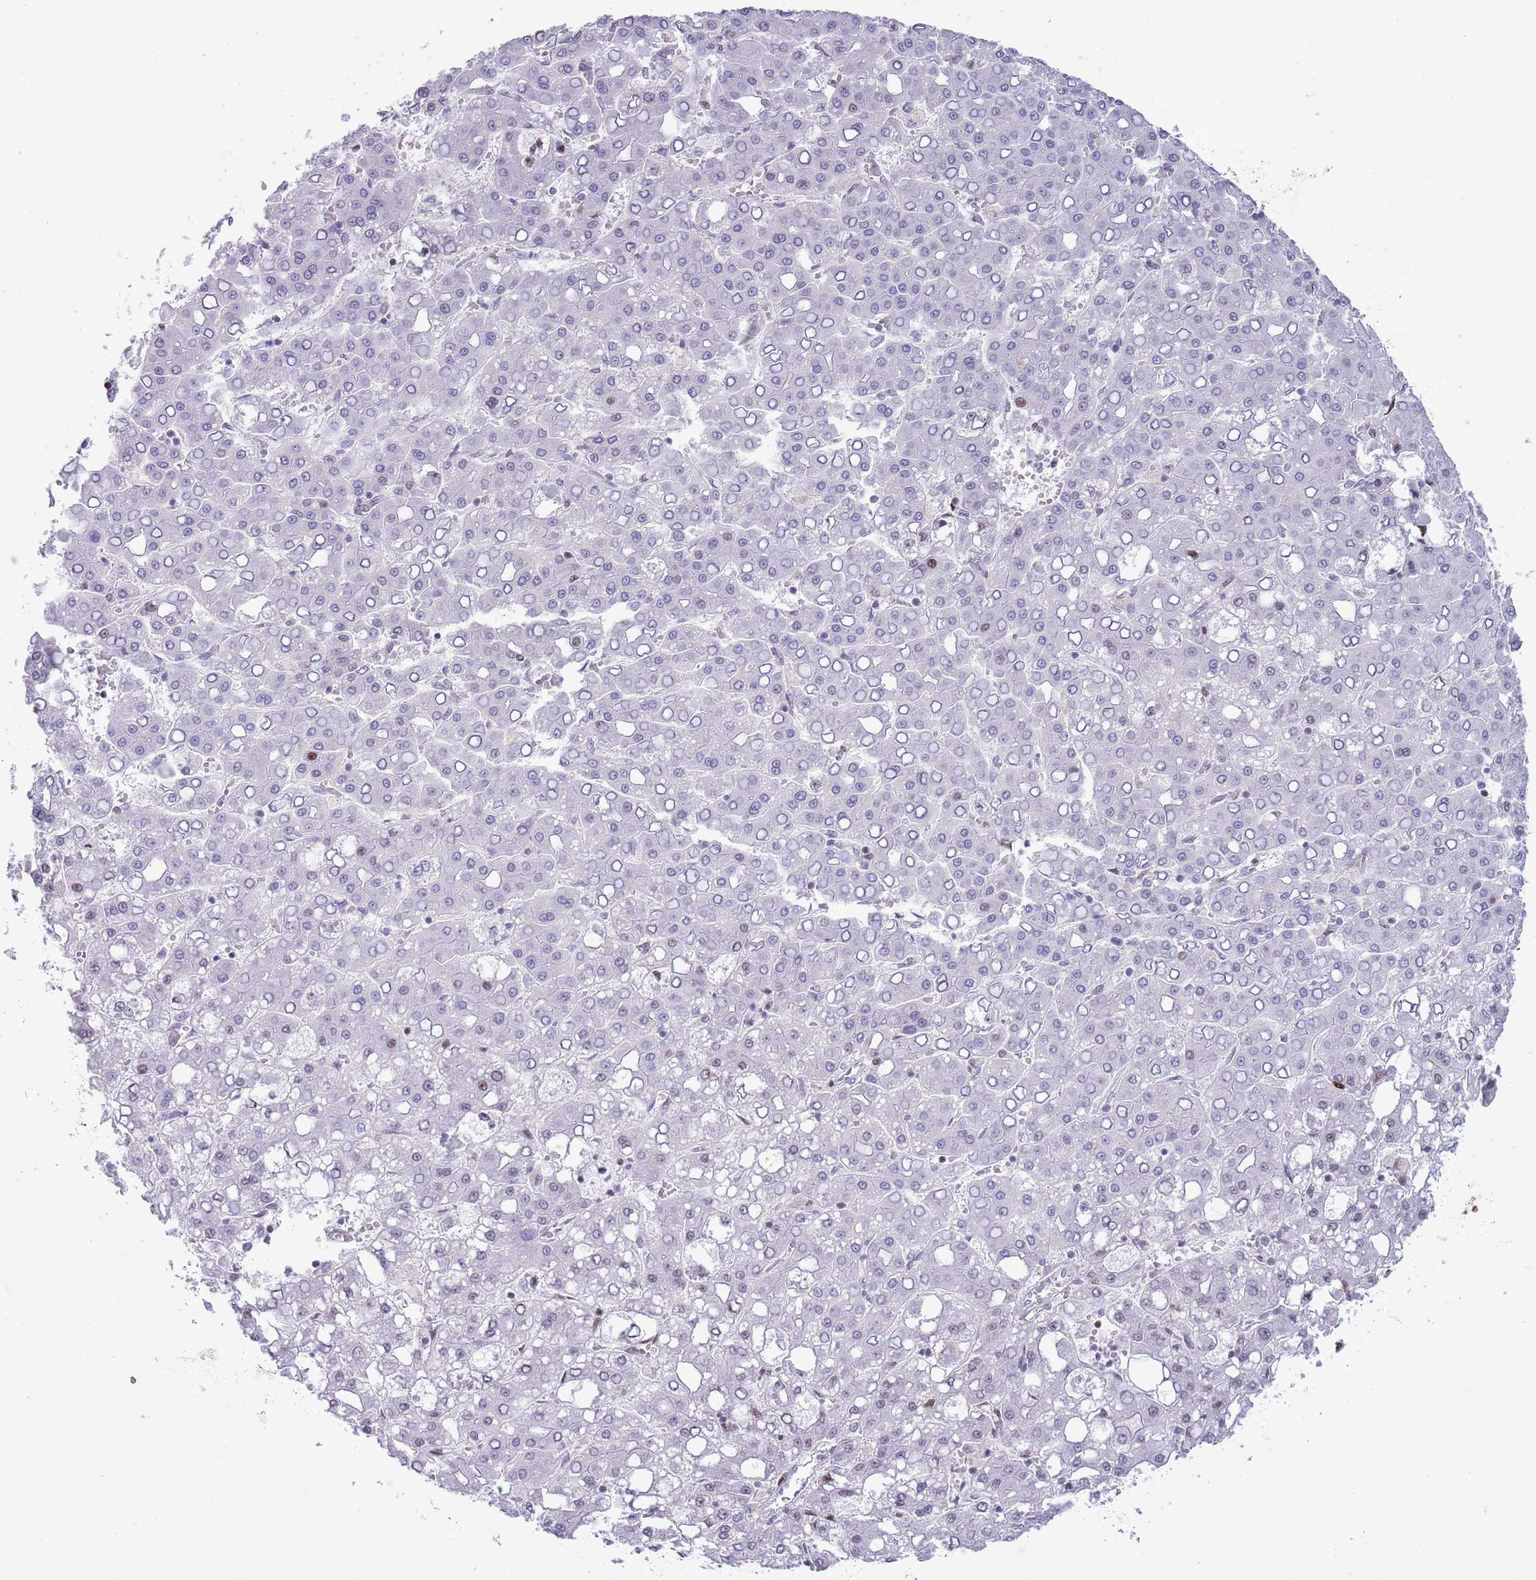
{"staining": {"intensity": "weak", "quantity": "<25%", "location": "nuclear"}, "tissue": "liver cancer", "cell_type": "Tumor cells", "image_type": "cancer", "snomed": [{"axis": "morphology", "description": "Carcinoma, Hepatocellular, NOS"}, {"axis": "topography", "description": "Liver"}], "caption": "High magnification brightfield microscopy of liver hepatocellular carcinoma stained with DAB (3,3'-diaminobenzidine) (brown) and counterstained with hematoxylin (blue): tumor cells show no significant positivity. (Brightfield microscopy of DAB immunohistochemistry at high magnification).", "gene": "MFSD10", "patient": {"sex": "male", "age": 65}}